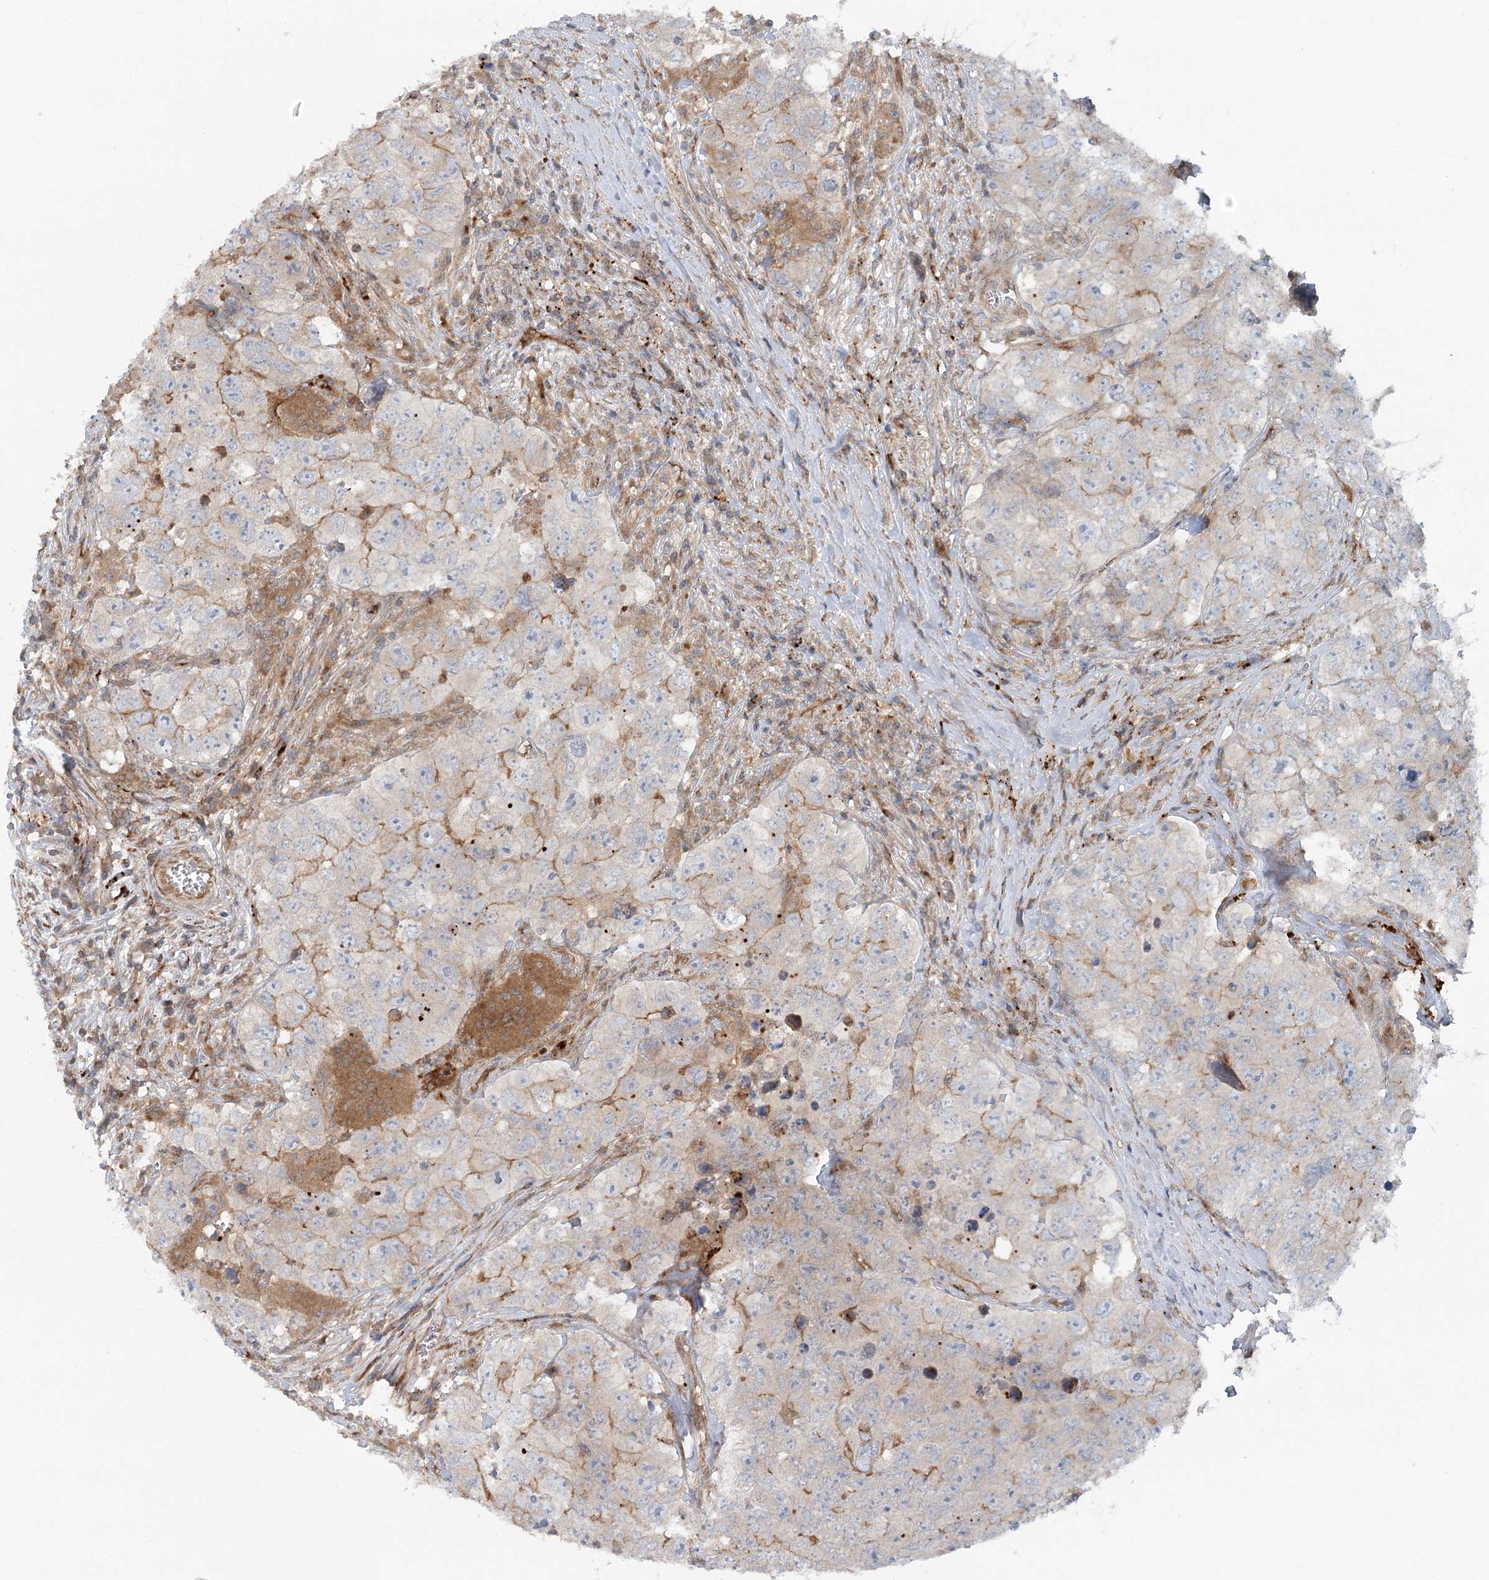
{"staining": {"intensity": "weak", "quantity": "<25%", "location": "cytoplasmic/membranous"}, "tissue": "testis cancer", "cell_type": "Tumor cells", "image_type": "cancer", "snomed": [{"axis": "morphology", "description": "Seminoma, NOS"}, {"axis": "morphology", "description": "Carcinoma, Embryonal, NOS"}, {"axis": "topography", "description": "Testis"}], "caption": "This is an immunohistochemistry micrograph of embryonal carcinoma (testis). There is no staining in tumor cells.", "gene": "GBE1", "patient": {"sex": "male", "age": 43}}